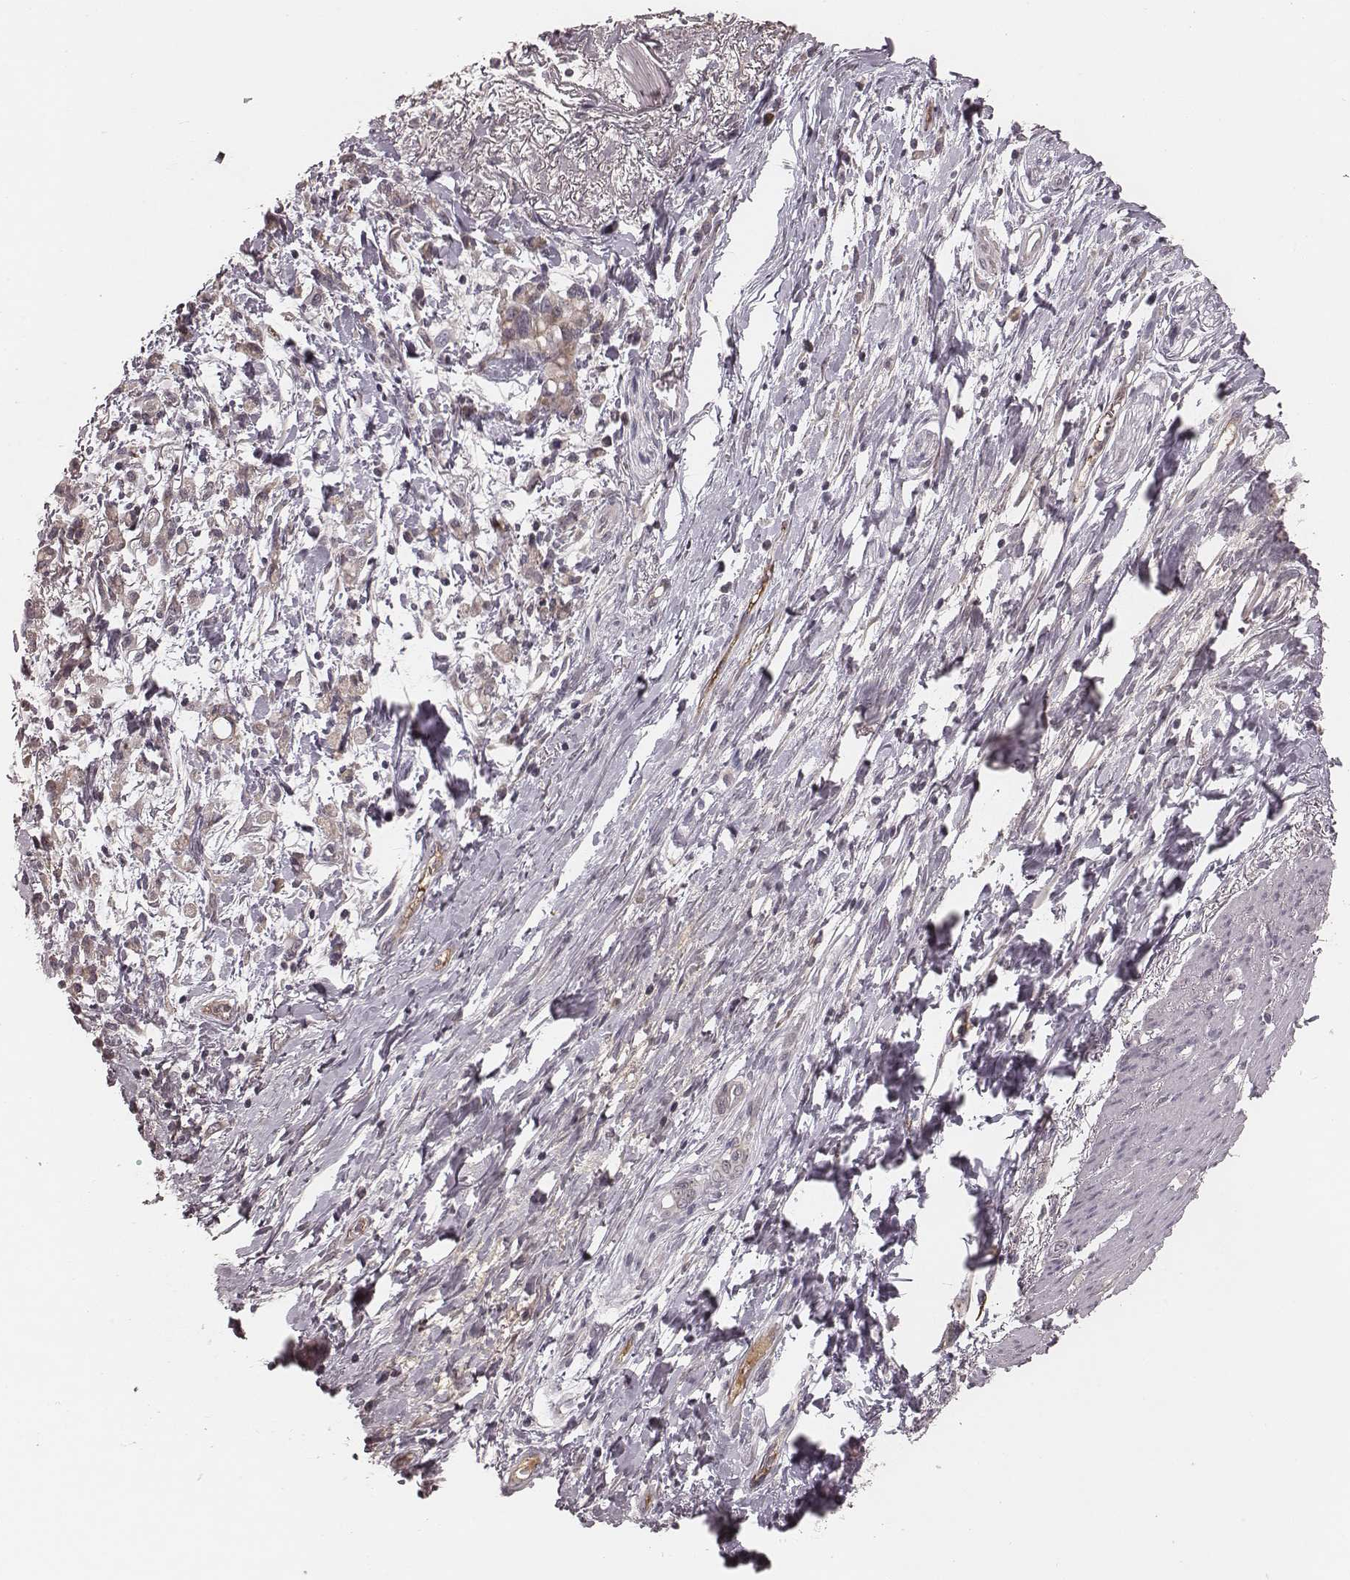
{"staining": {"intensity": "negative", "quantity": "none", "location": "none"}, "tissue": "stomach cancer", "cell_type": "Tumor cells", "image_type": "cancer", "snomed": [{"axis": "morphology", "description": "Adenocarcinoma, NOS"}, {"axis": "topography", "description": "Stomach"}], "caption": "DAB immunohistochemical staining of human stomach adenocarcinoma shows no significant staining in tumor cells.", "gene": "IL5", "patient": {"sex": "female", "age": 84}}